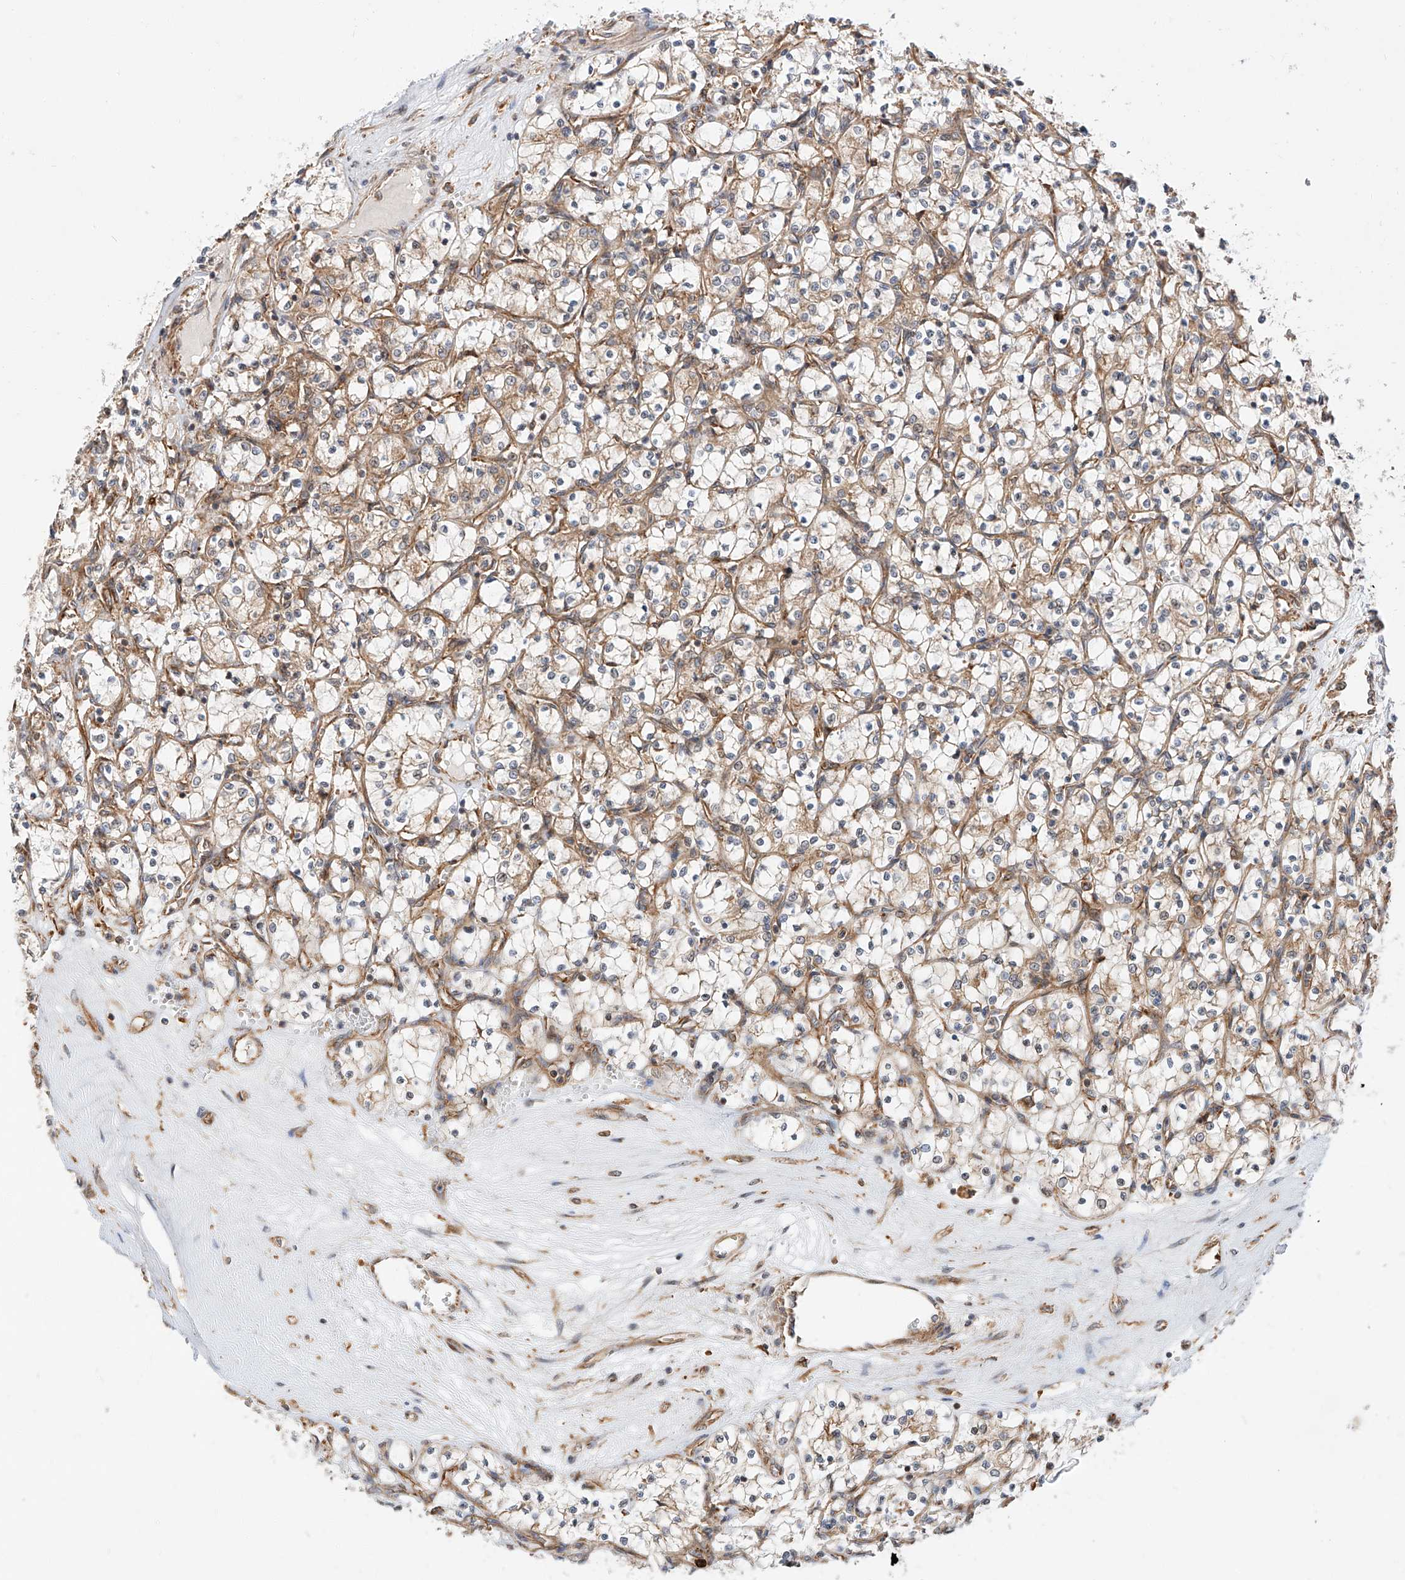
{"staining": {"intensity": "weak", "quantity": "25%-75%", "location": "cytoplasmic/membranous"}, "tissue": "renal cancer", "cell_type": "Tumor cells", "image_type": "cancer", "snomed": [{"axis": "morphology", "description": "Adenocarcinoma, NOS"}, {"axis": "topography", "description": "Kidney"}], "caption": "Approximately 25%-75% of tumor cells in renal cancer (adenocarcinoma) reveal weak cytoplasmic/membranous protein expression as visualized by brown immunohistochemical staining.", "gene": "ISCA2", "patient": {"sex": "female", "age": 69}}